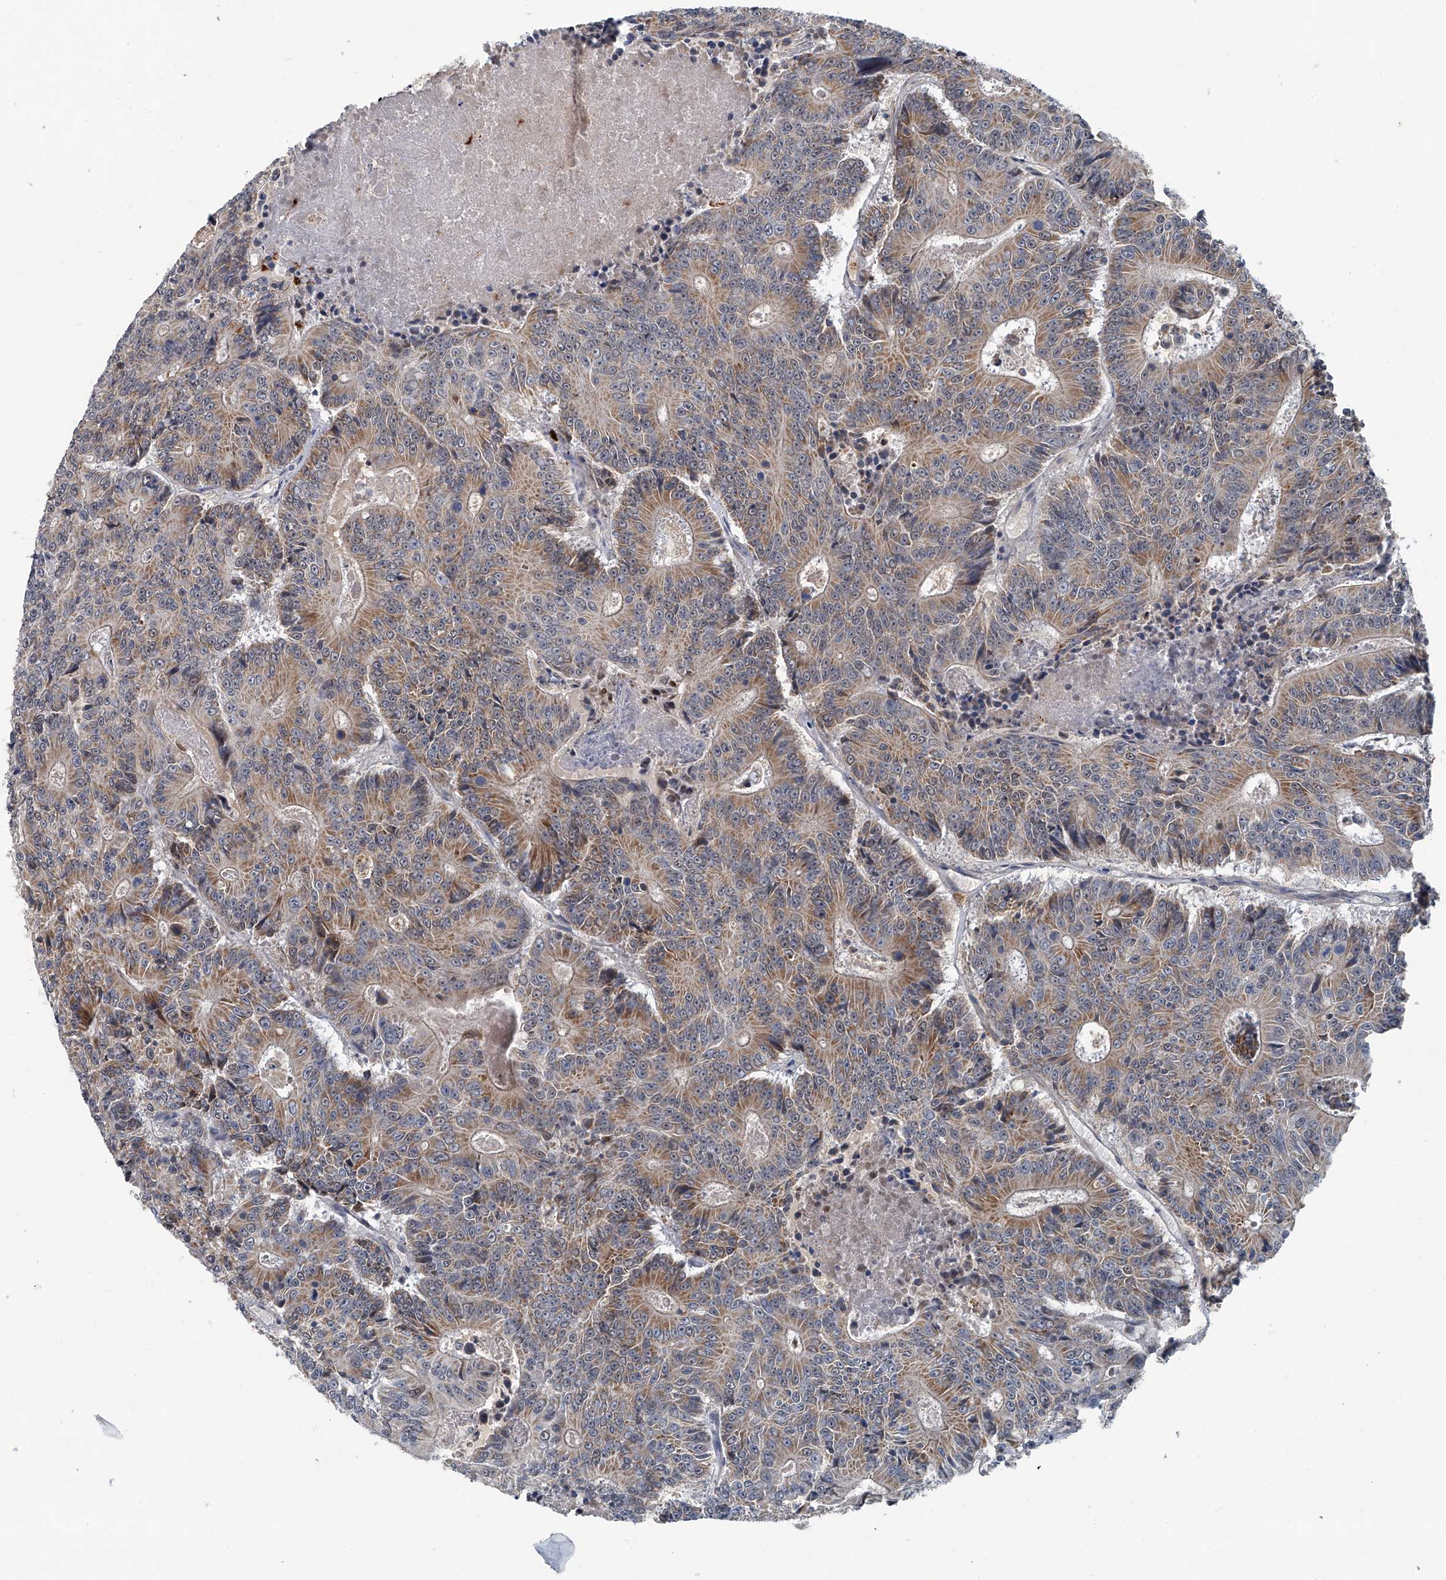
{"staining": {"intensity": "moderate", "quantity": ">75%", "location": "cytoplasmic/membranous"}, "tissue": "colorectal cancer", "cell_type": "Tumor cells", "image_type": "cancer", "snomed": [{"axis": "morphology", "description": "Adenocarcinoma, NOS"}, {"axis": "topography", "description": "Colon"}], "caption": "About >75% of tumor cells in adenocarcinoma (colorectal) reveal moderate cytoplasmic/membranous protein expression as visualized by brown immunohistochemical staining.", "gene": "AKNAD1", "patient": {"sex": "male", "age": 83}}